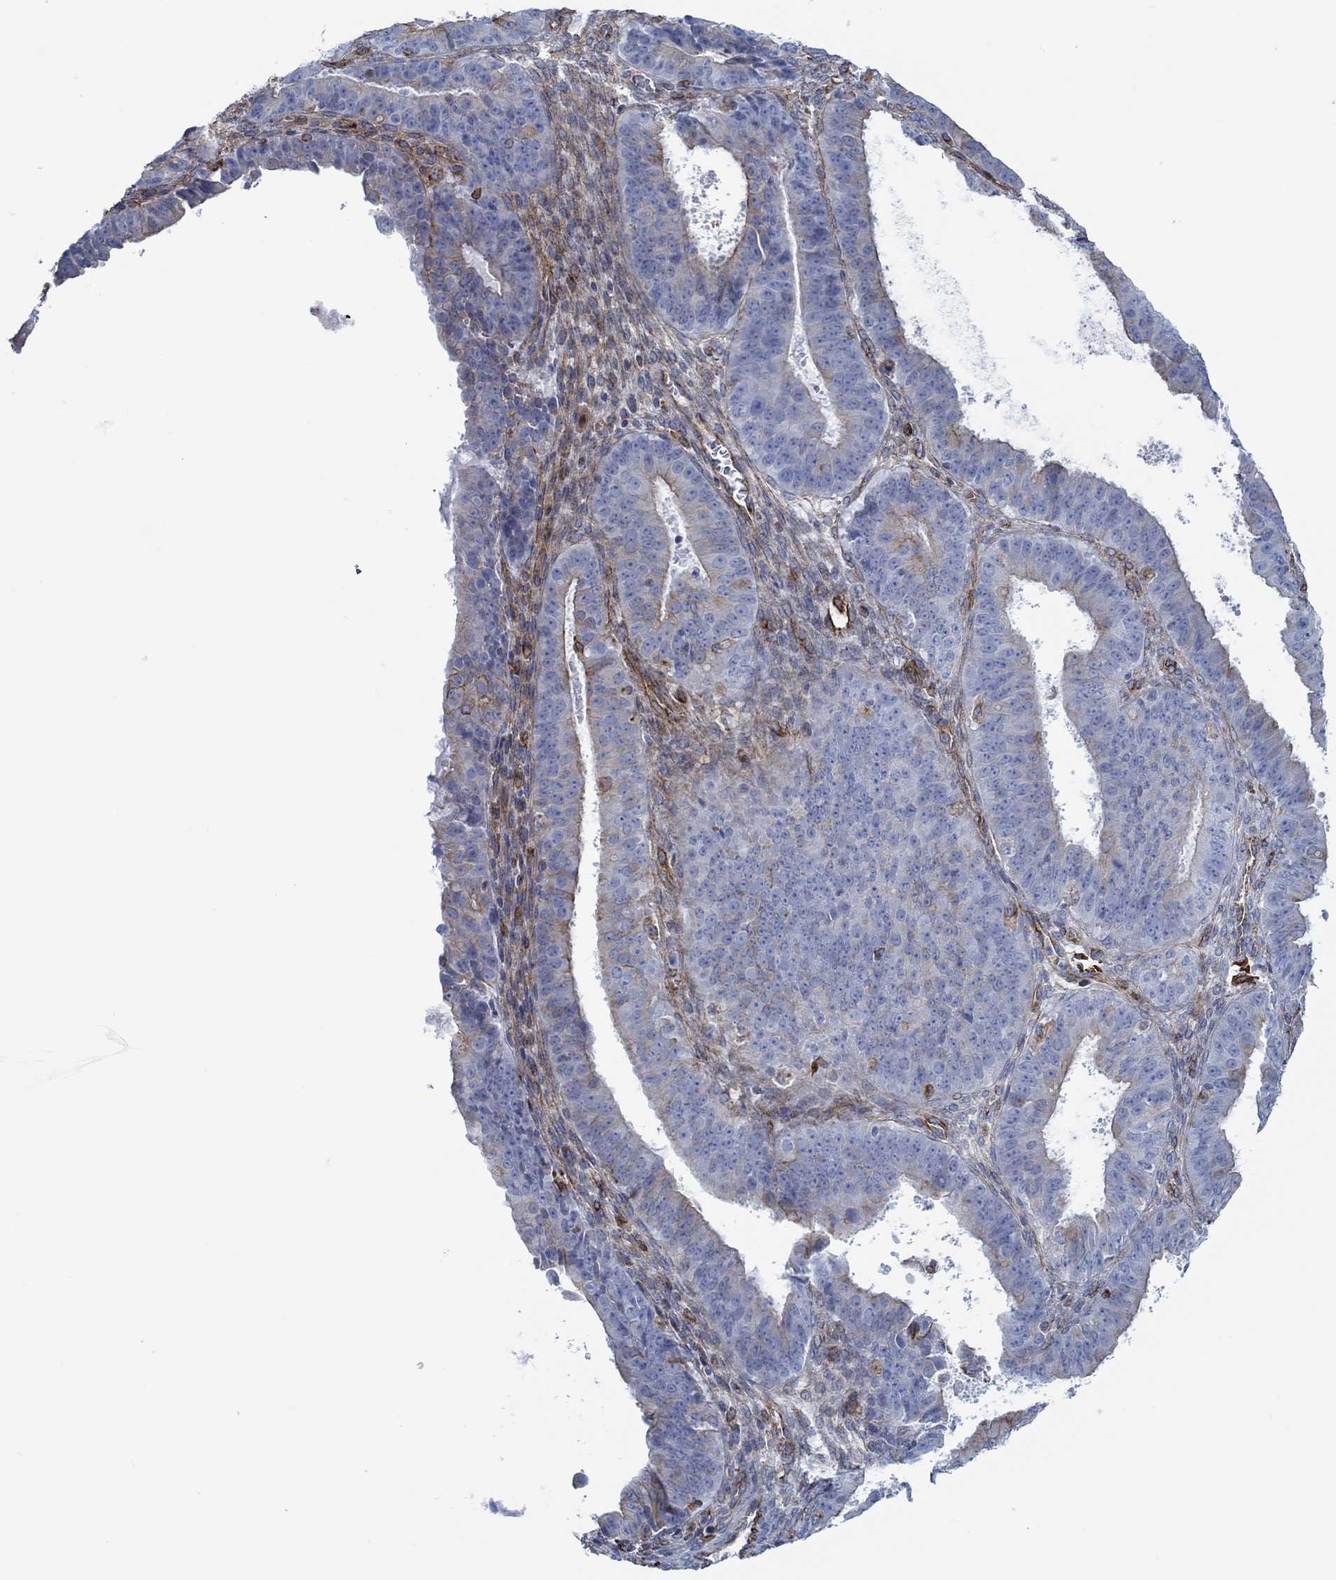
{"staining": {"intensity": "strong", "quantity": "<25%", "location": "cytoplasmic/membranous"}, "tissue": "ovarian cancer", "cell_type": "Tumor cells", "image_type": "cancer", "snomed": [{"axis": "morphology", "description": "Carcinoma, endometroid"}, {"axis": "topography", "description": "Ovary"}], "caption": "Endometroid carcinoma (ovarian) was stained to show a protein in brown. There is medium levels of strong cytoplasmic/membranous expression in about <25% of tumor cells.", "gene": "STC2", "patient": {"sex": "female", "age": 42}}